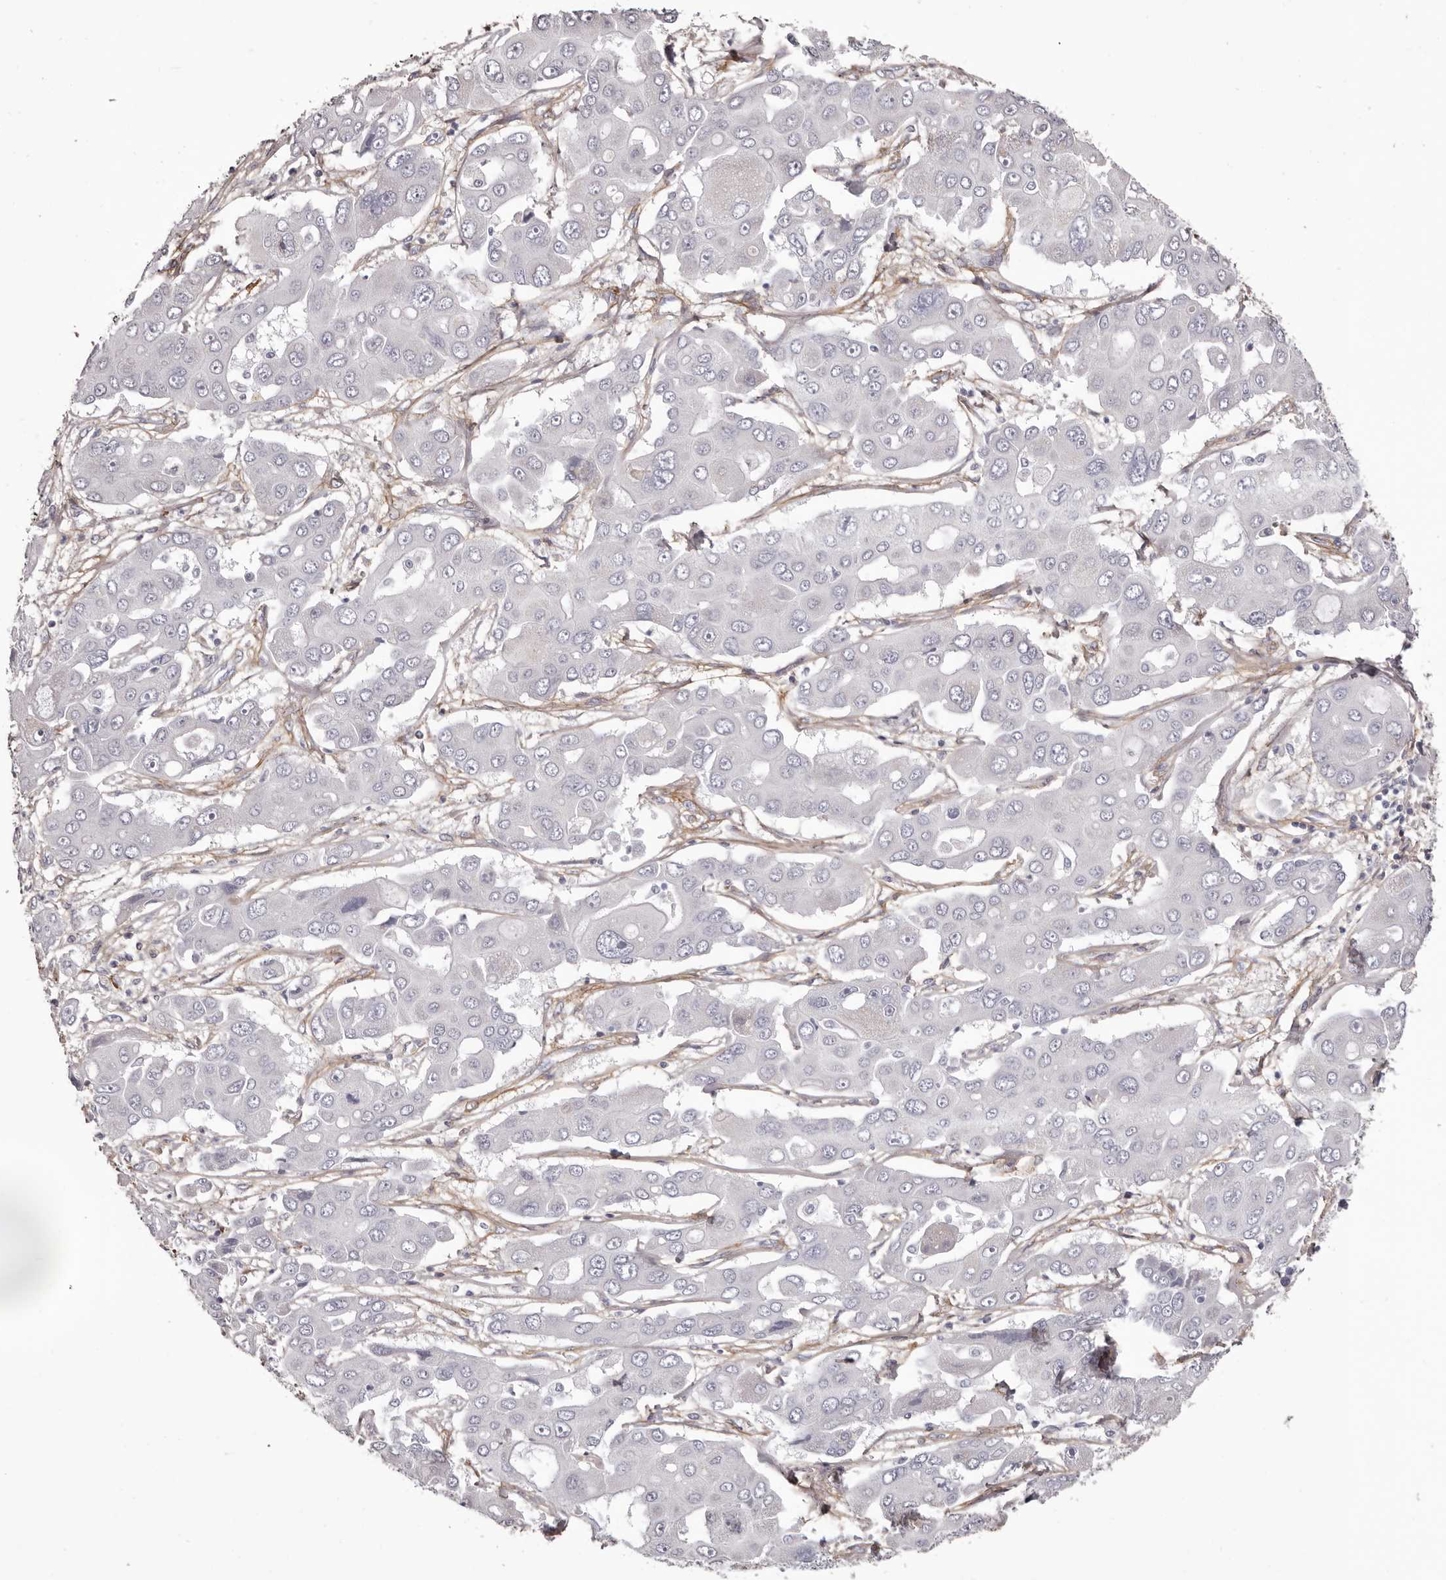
{"staining": {"intensity": "negative", "quantity": "none", "location": "none"}, "tissue": "liver cancer", "cell_type": "Tumor cells", "image_type": "cancer", "snomed": [{"axis": "morphology", "description": "Cholangiocarcinoma"}, {"axis": "topography", "description": "Liver"}], "caption": "The micrograph displays no staining of tumor cells in liver cancer.", "gene": "COL6A1", "patient": {"sex": "male", "age": 67}}